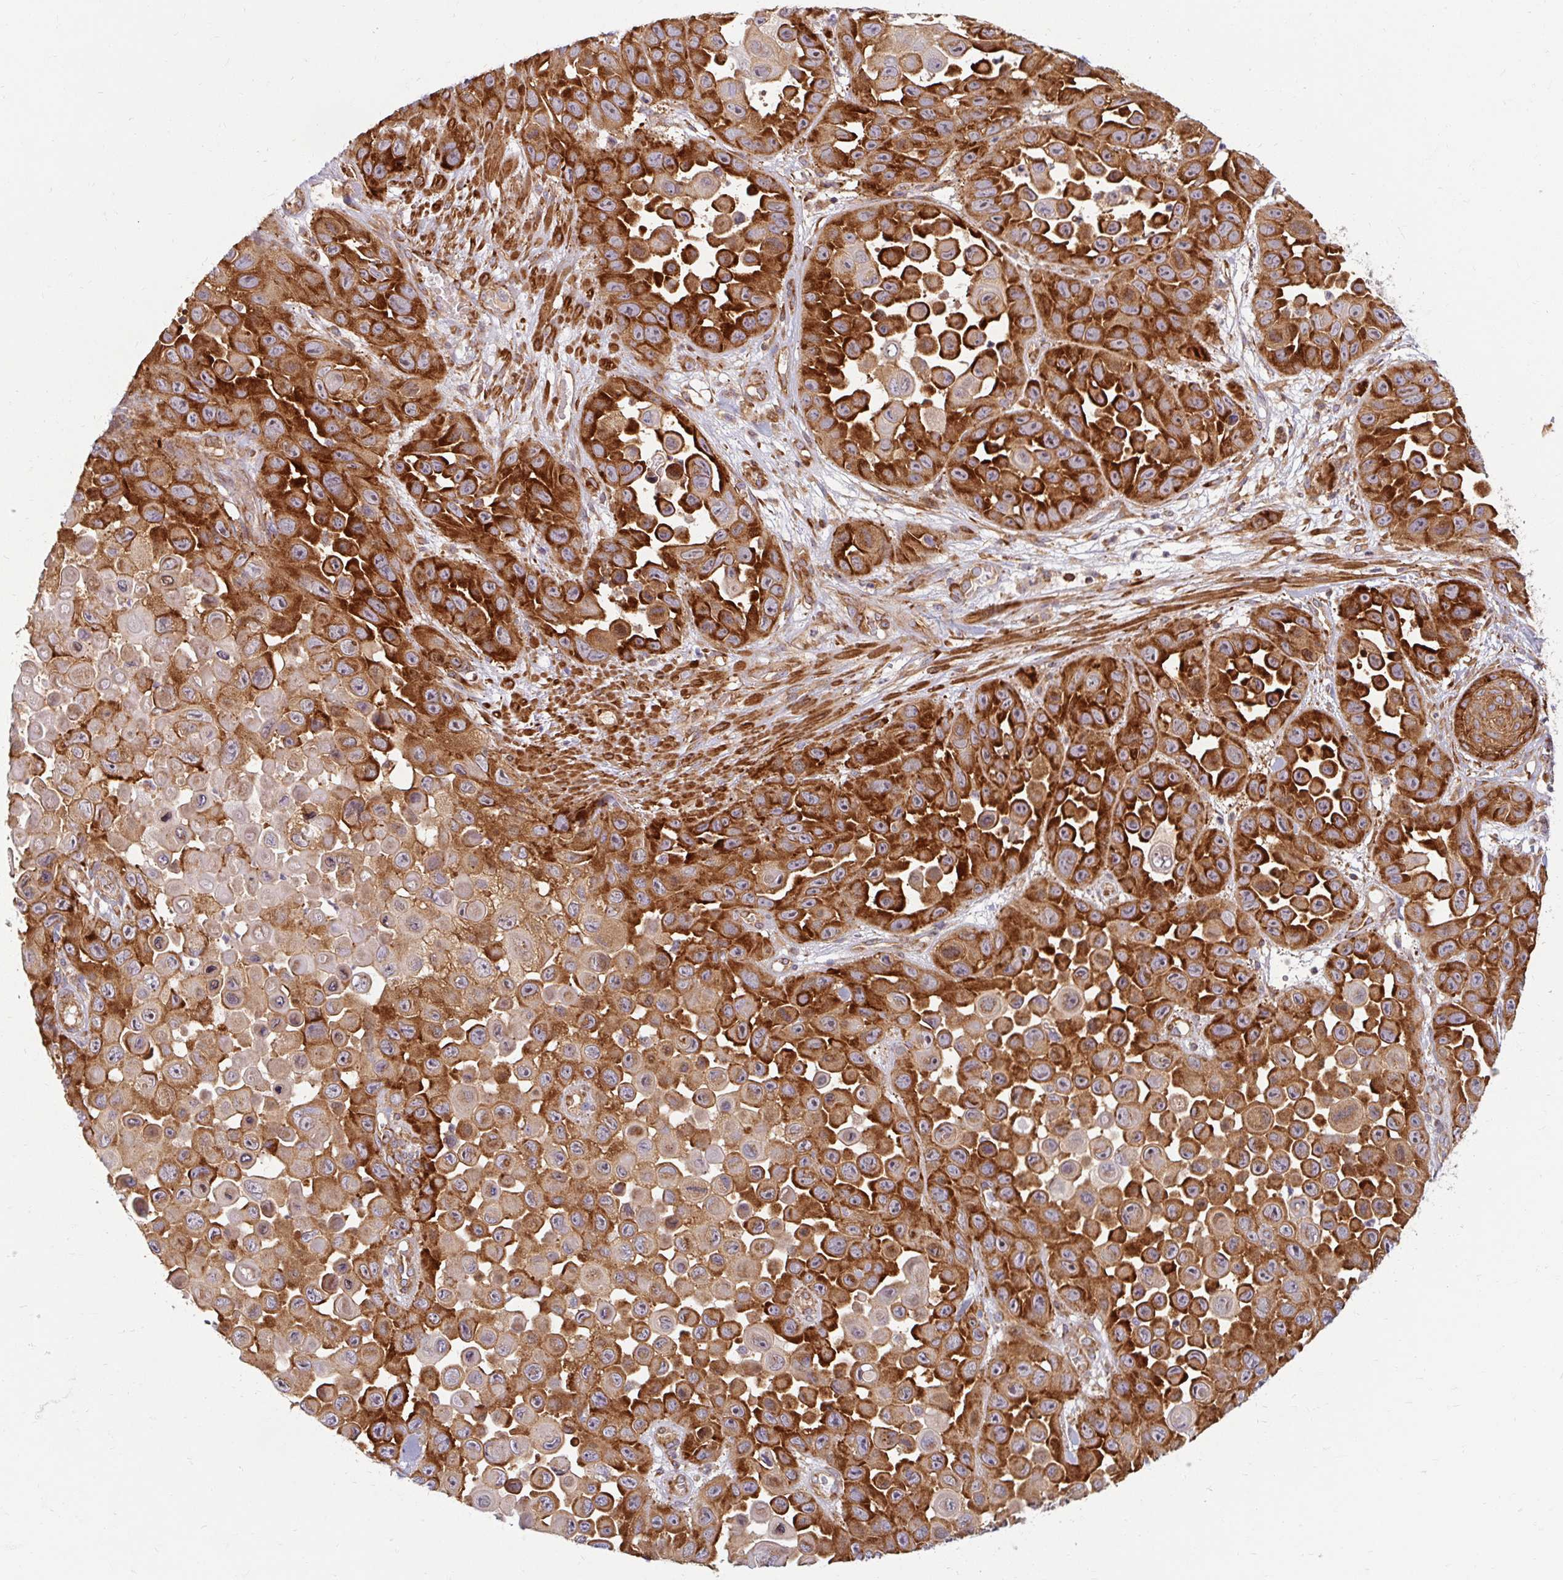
{"staining": {"intensity": "strong", "quantity": ">75%", "location": "cytoplasmic/membranous"}, "tissue": "skin cancer", "cell_type": "Tumor cells", "image_type": "cancer", "snomed": [{"axis": "morphology", "description": "Squamous cell carcinoma, NOS"}, {"axis": "topography", "description": "Skin"}], "caption": "Immunohistochemistry (IHC) histopathology image of squamous cell carcinoma (skin) stained for a protein (brown), which exhibits high levels of strong cytoplasmic/membranous staining in about >75% of tumor cells.", "gene": "BTF3", "patient": {"sex": "male", "age": 81}}